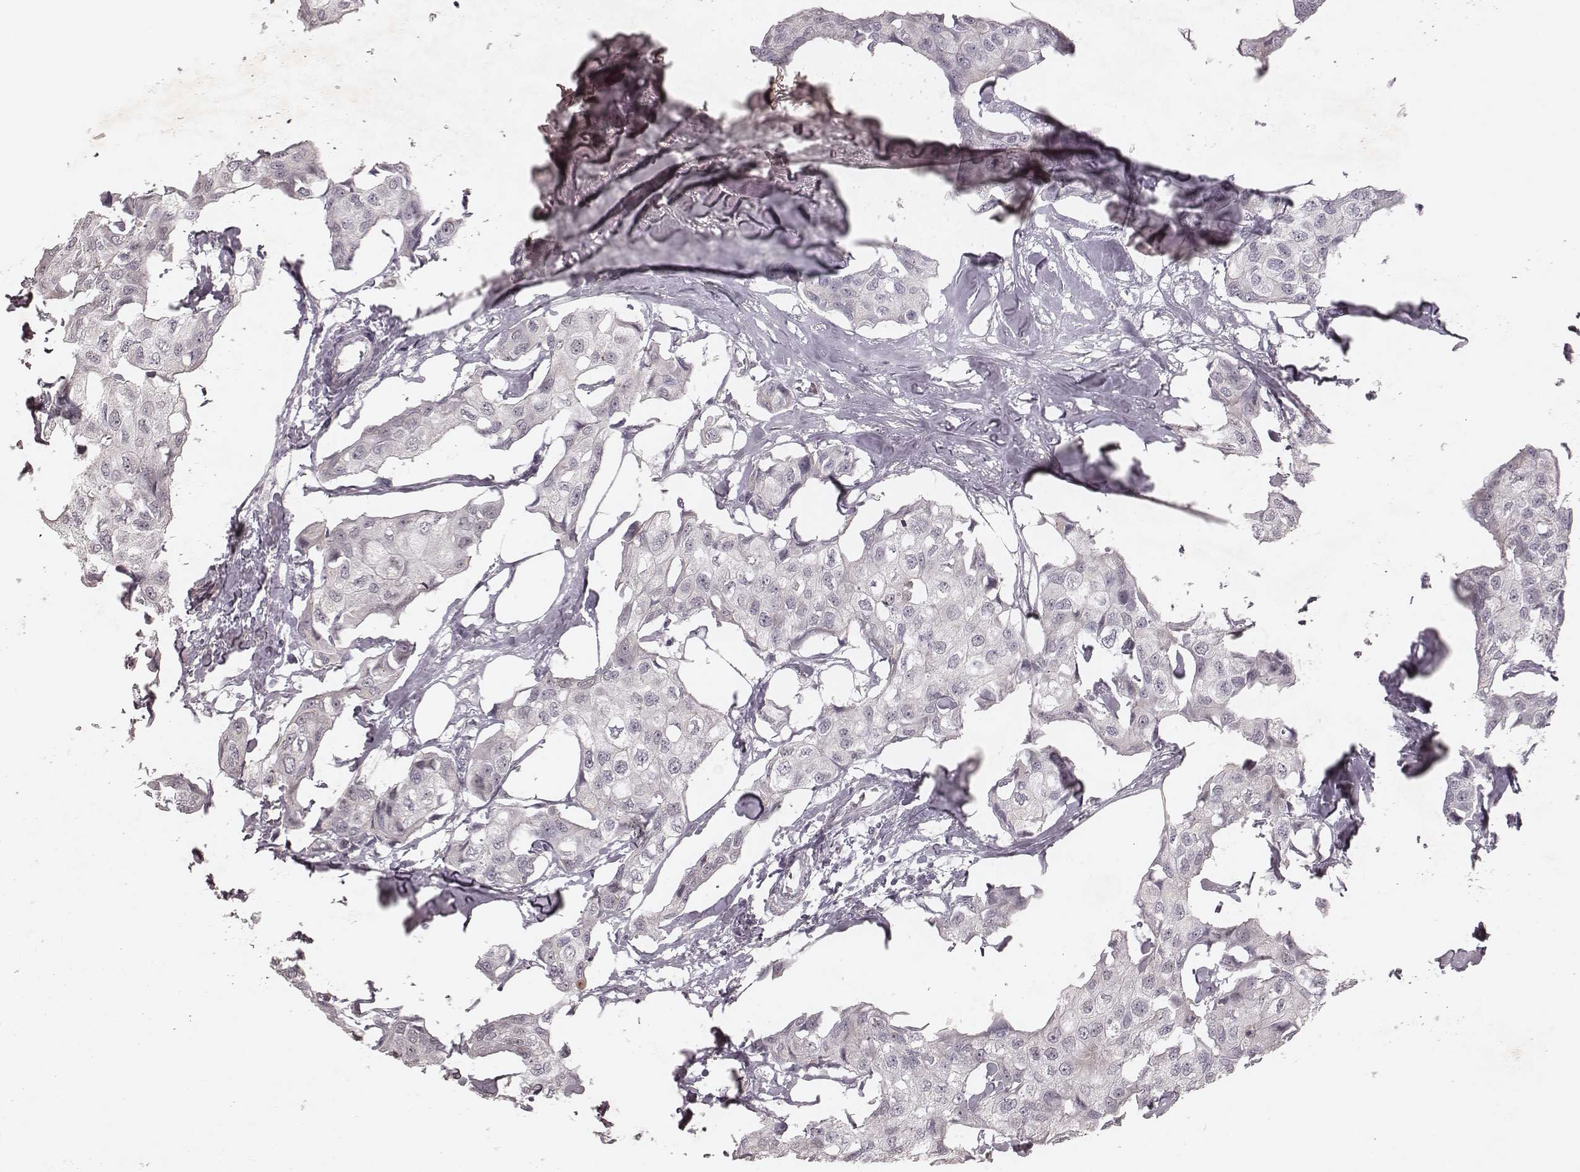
{"staining": {"intensity": "negative", "quantity": "none", "location": "none"}, "tissue": "breast cancer", "cell_type": "Tumor cells", "image_type": "cancer", "snomed": [{"axis": "morphology", "description": "Duct carcinoma"}, {"axis": "topography", "description": "Breast"}], "caption": "DAB (3,3'-diaminobenzidine) immunohistochemical staining of breast infiltrating ductal carcinoma reveals no significant staining in tumor cells.", "gene": "FAM13B", "patient": {"sex": "female", "age": 80}}